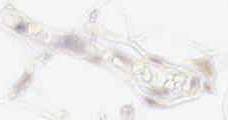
{"staining": {"intensity": "weak", "quantity": ">75%", "location": "cytoplasmic/membranous"}, "tissue": "adipose tissue", "cell_type": "Adipocytes", "image_type": "normal", "snomed": [{"axis": "morphology", "description": "Normal tissue, NOS"}, {"axis": "topography", "description": "Breast"}], "caption": "High-magnification brightfield microscopy of unremarkable adipose tissue stained with DAB (3,3'-diaminobenzidine) (brown) and counterstained with hematoxylin (blue). adipocytes exhibit weak cytoplasmic/membranous positivity is appreciated in approximately>75% of cells.", "gene": "CASP3", "patient": {"sex": "female", "age": 44}}